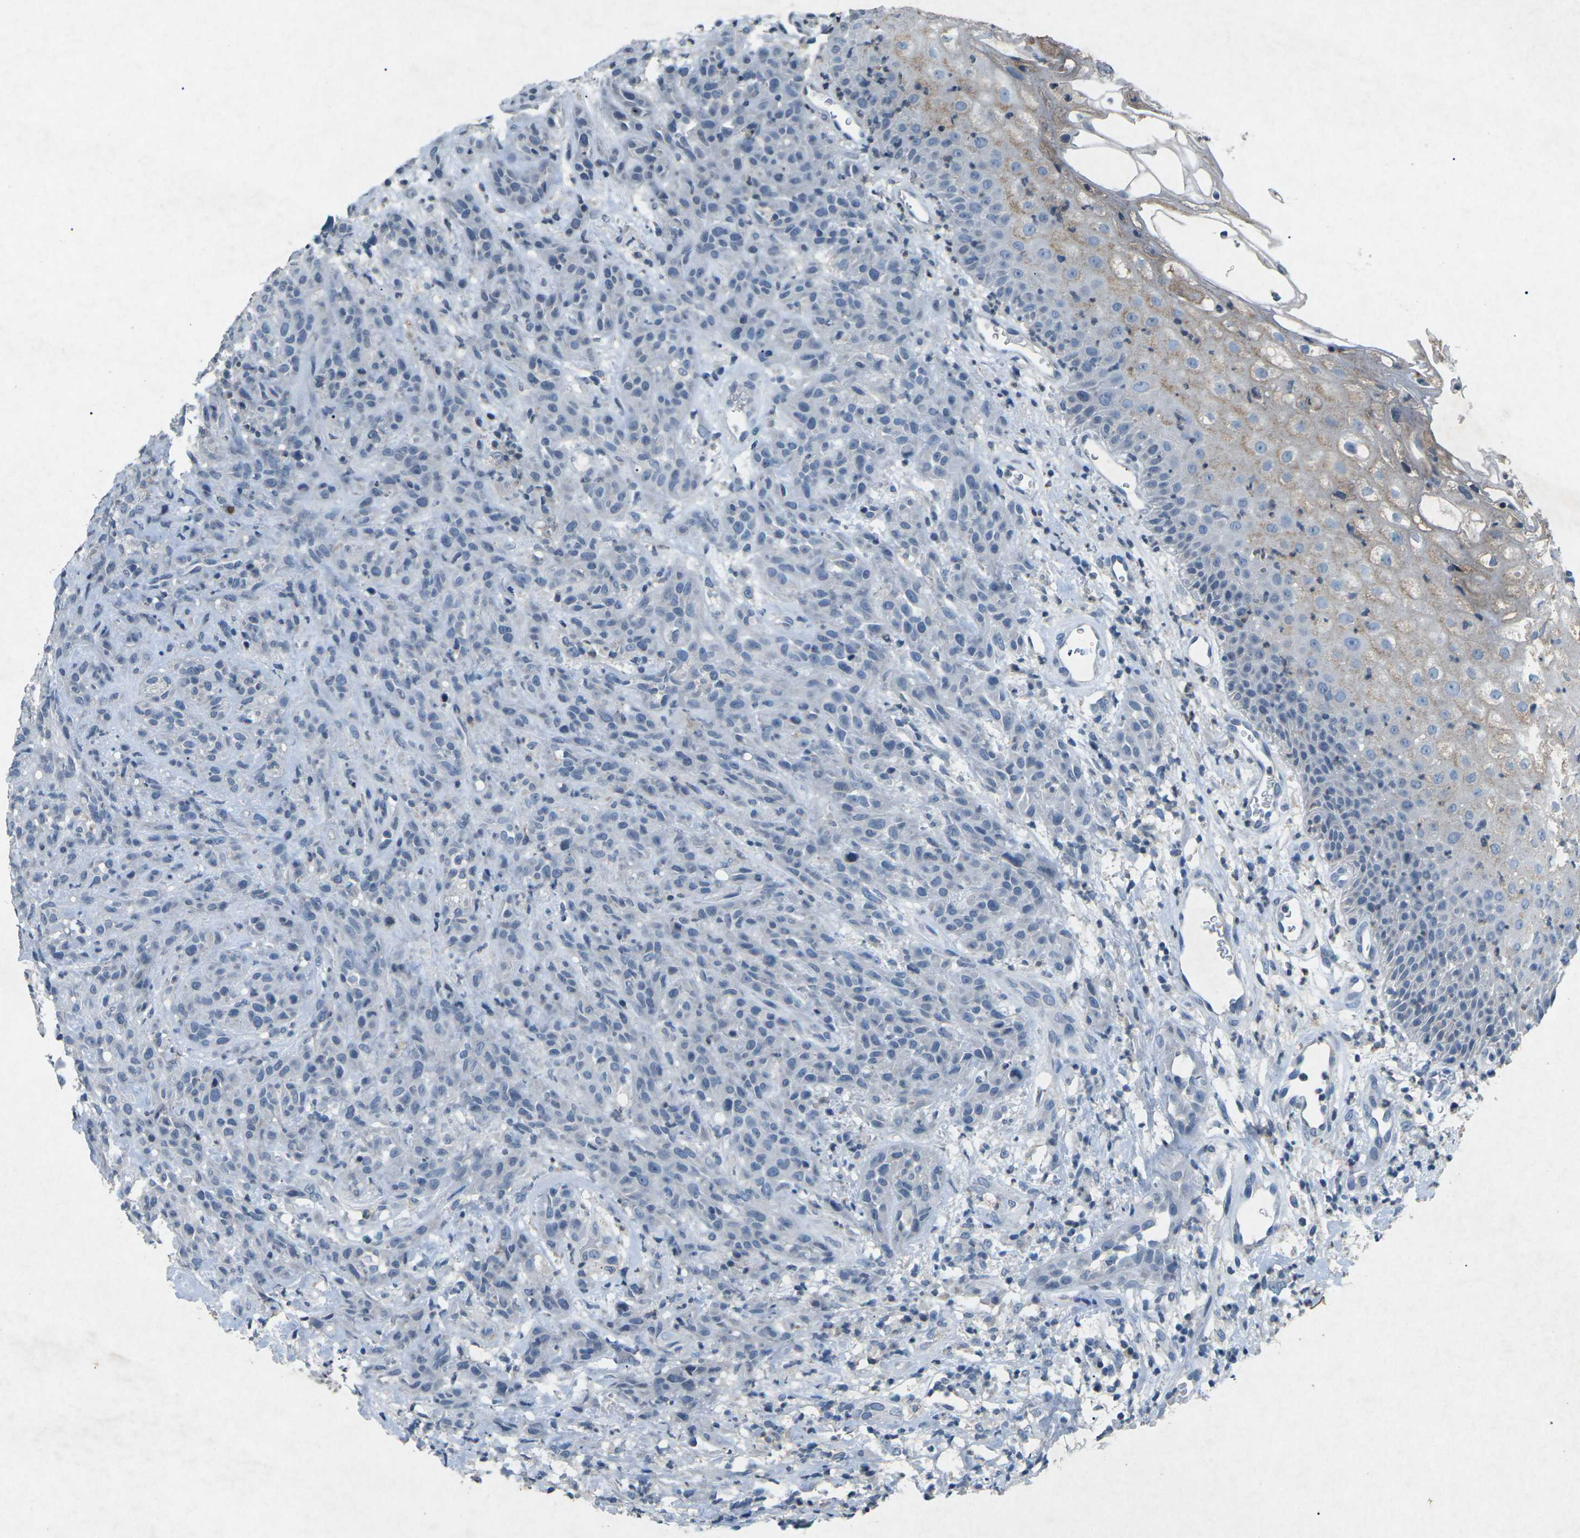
{"staining": {"intensity": "negative", "quantity": "none", "location": "none"}, "tissue": "head and neck cancer", "cell_type": "Tumor cells", "image_type": "cancer", "snomed": [{"axis": "morphology", "description": "Normal tissue, NOS"}, {"axis": "morphology", "description": "Squamous cell carcinoma, NOS"}, {"axis": "topography", "description": "Cartilage tissue"}, {"axis": "topography", "description": "Head-Neck"}], "caption": "Tumor cells are negative for protein expression in human head and neck squamous cell carcinoma.", "gene": "A1BG", "patient": {"sex": "male", "age": 62}}